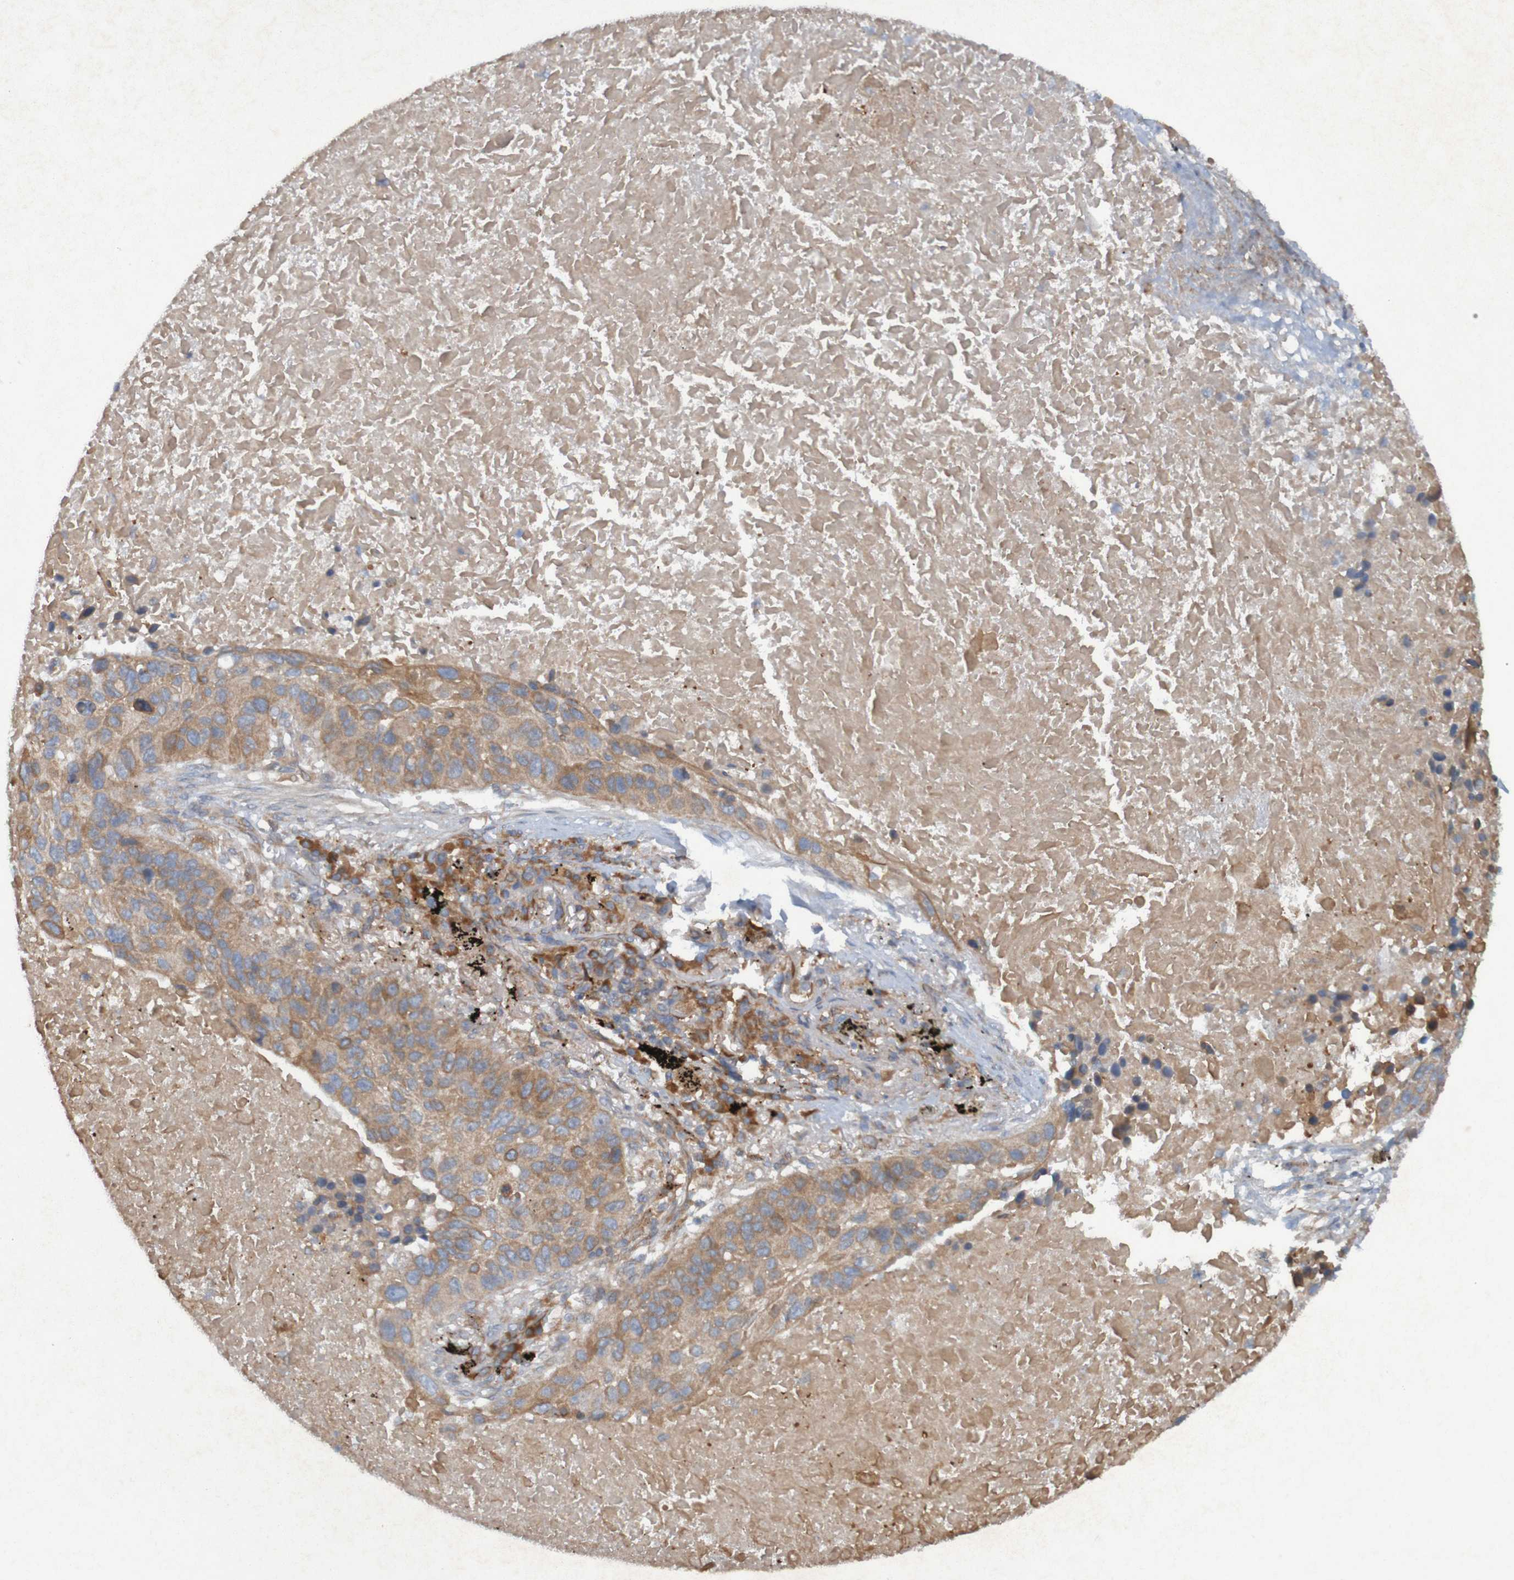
{"staining": {"intensity": "moderate", "quantity": ">75%", "location": "cytoplasmic/membranous"}, "tissue": "lung cancer", "cell_type": "Tumor cells", "image_type": "cancer", "snomed": [{"axis": "morphology", "description": "Squamous cell carcinoma, NOS"}, {"axis": "topography", "description": "Lung"}], "caption": "There is medium levels of moderate cytoplasmic/membranous staining in tumor cells of lung cancer (squamous cell carcinoma), as demonstrated by immunohistochemical staining (brown color).", "gene": "DNAJC4", "patient": {"sex": "male", "age": 57}}